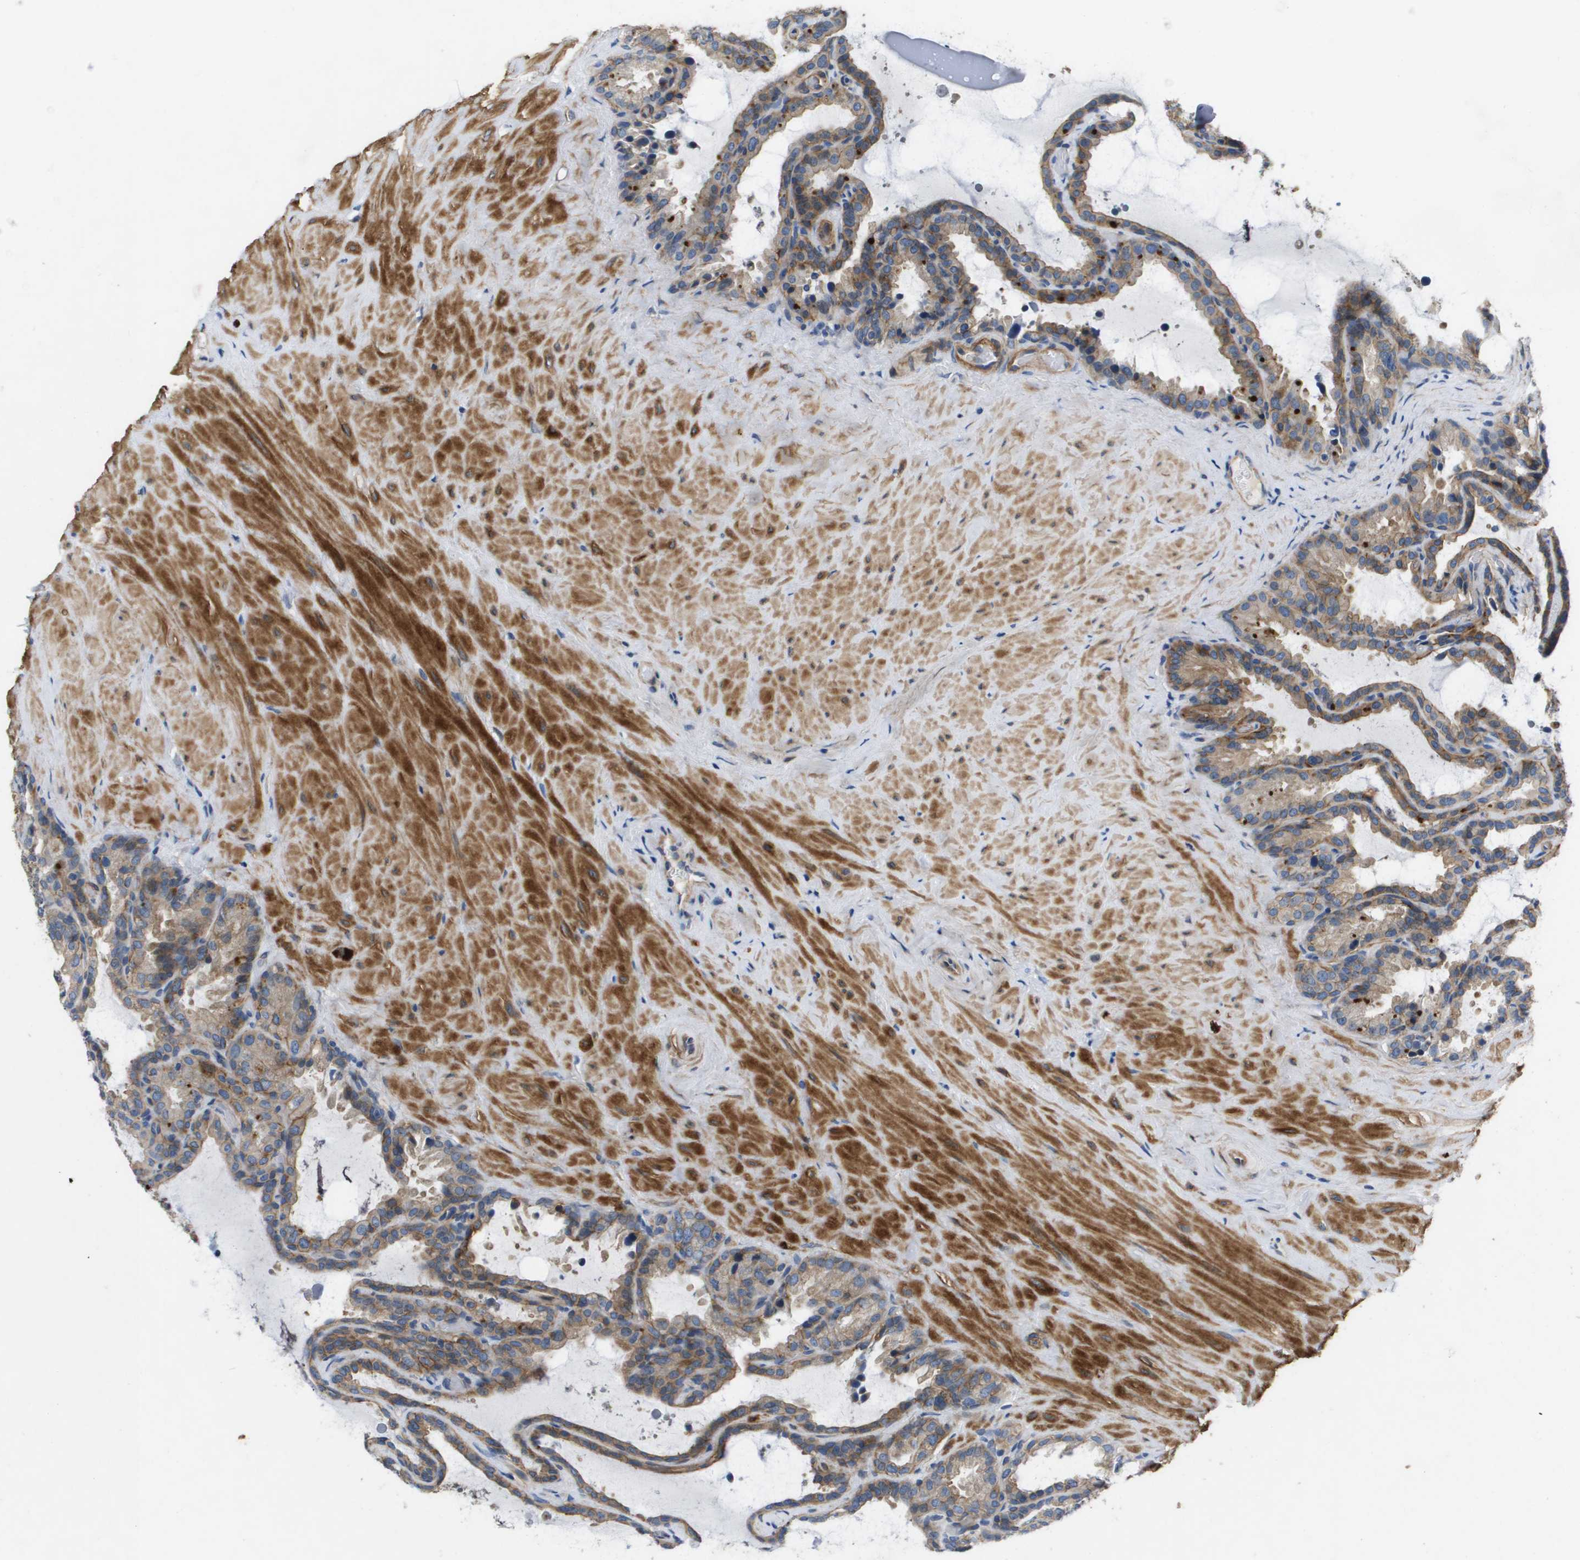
{"staining": {"intensity": "weak", "quantity": ">75%", "location": "cytoplasmic/membranous"}, "tissue": "seminal vesicle", "cell_type": "Glandular cells", "image_type": "normal", "snomed": [{"axis": "morphology", "description": "Normal tissue, NOS"}, {"axis": "topography", "description": "Seminal veicle"}], "caption": "Brown immunohistochemical staining in unremarkable seminal vesicle displays weak cytoplasmic/membranous staining in approximately >75% of glandular cells. The staining was performed using DAB (3,3'-diaminobenzidine), with brown indicating positive protein expression. Nuclei are stained blue with hematoxylin.", "gene": "LPP", "patient": {"sex": "male", "age": 46}}